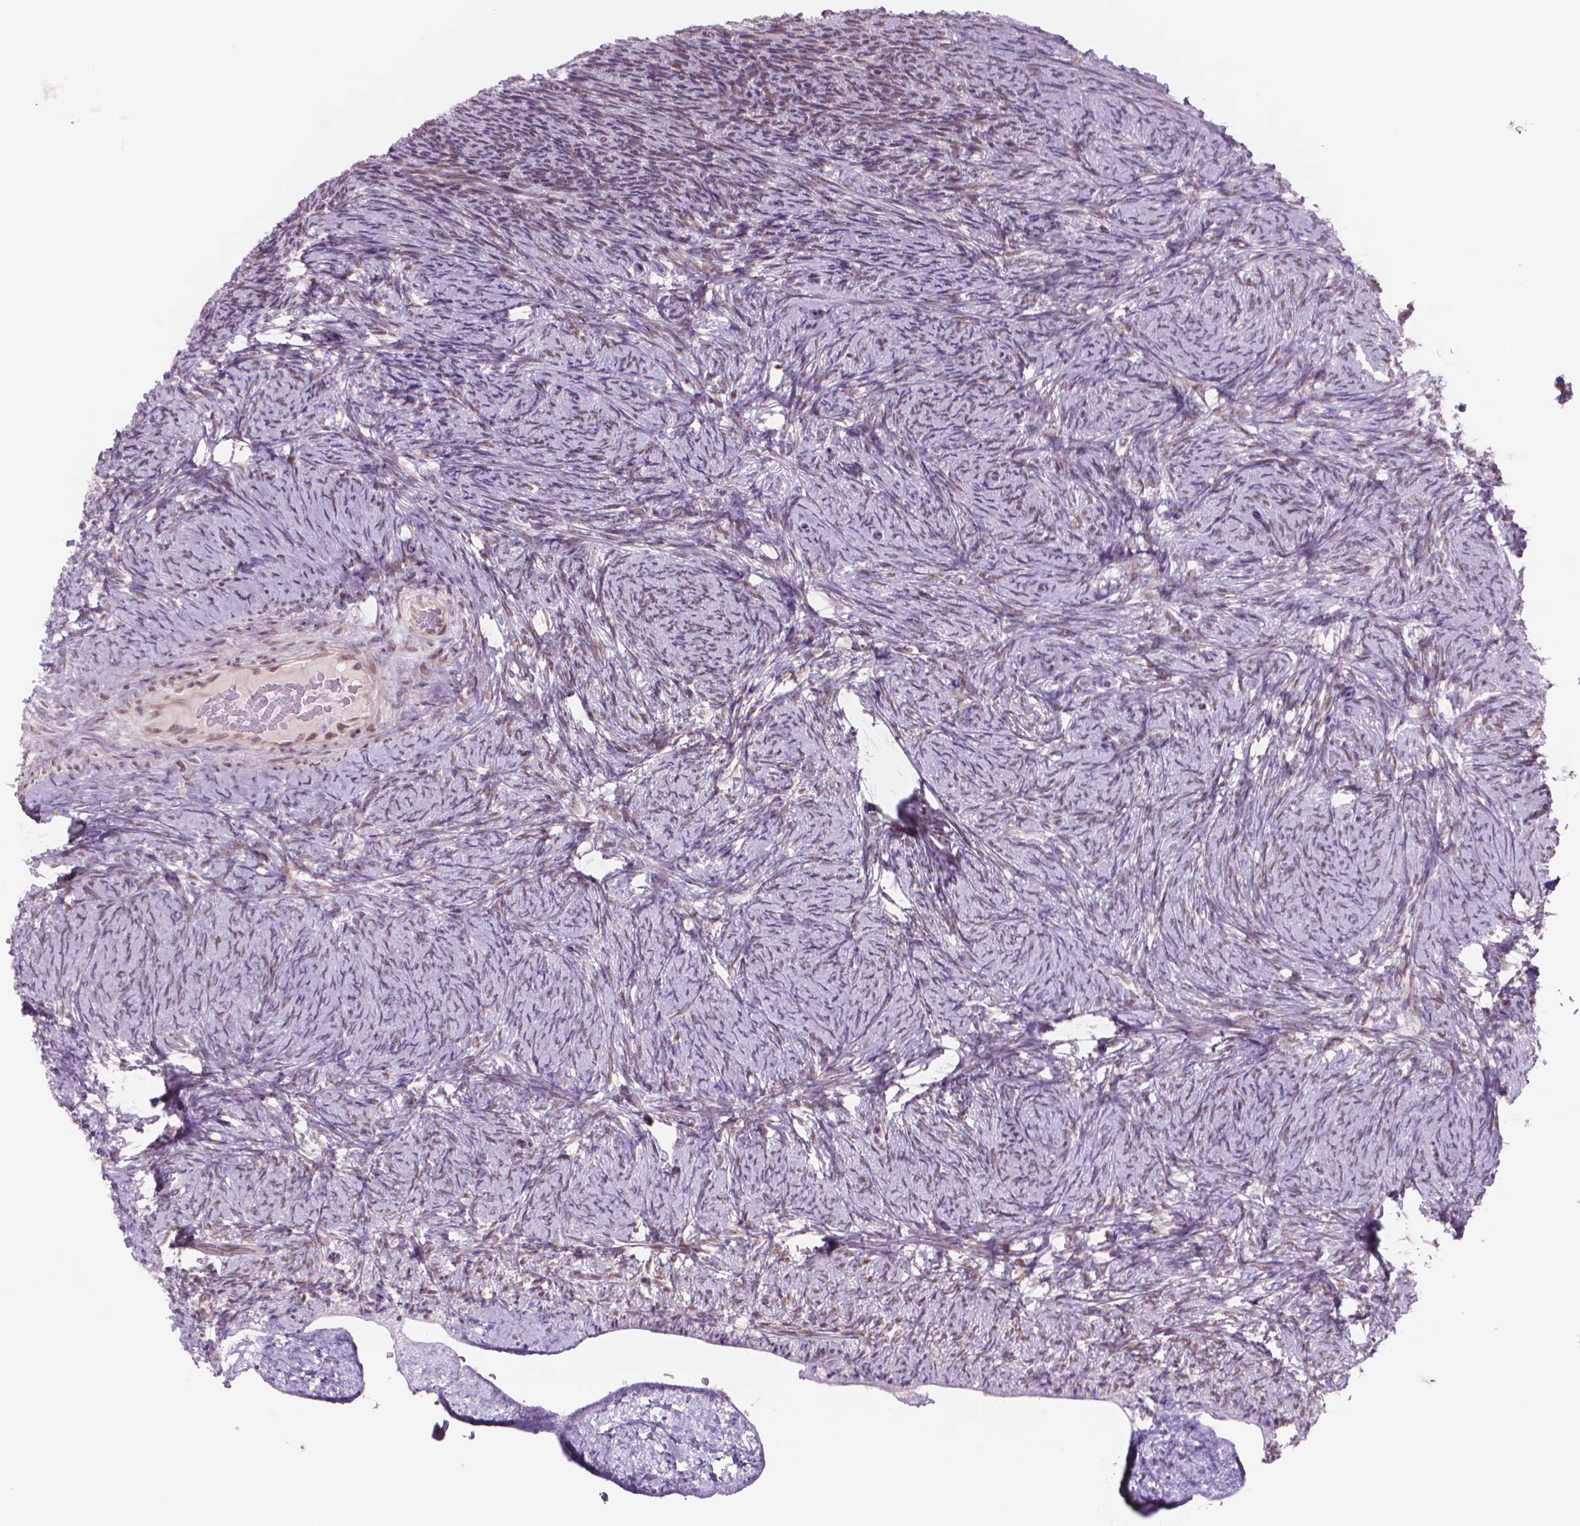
{"staining": {"intensity": "moderate", "quantity": "<25%", "location": "nuclear"}, "tissue": "ovary", "cell_type": "Ovarian stroma cells", "image_type": "normal", "snomed": [{"axis": "morphology", "description": "Normal tissue, NOS"}, {"axis": "topography", "description": "Ovary"}], "caption": "This is a photomicrograph of immunohistochemistry (IHC) staining of benign ovary, which shows moderate staining in the nuclear of ovarian stroma cells.", "gene": "POLR3D", "patient": {"sex": "female", "age": 34}}